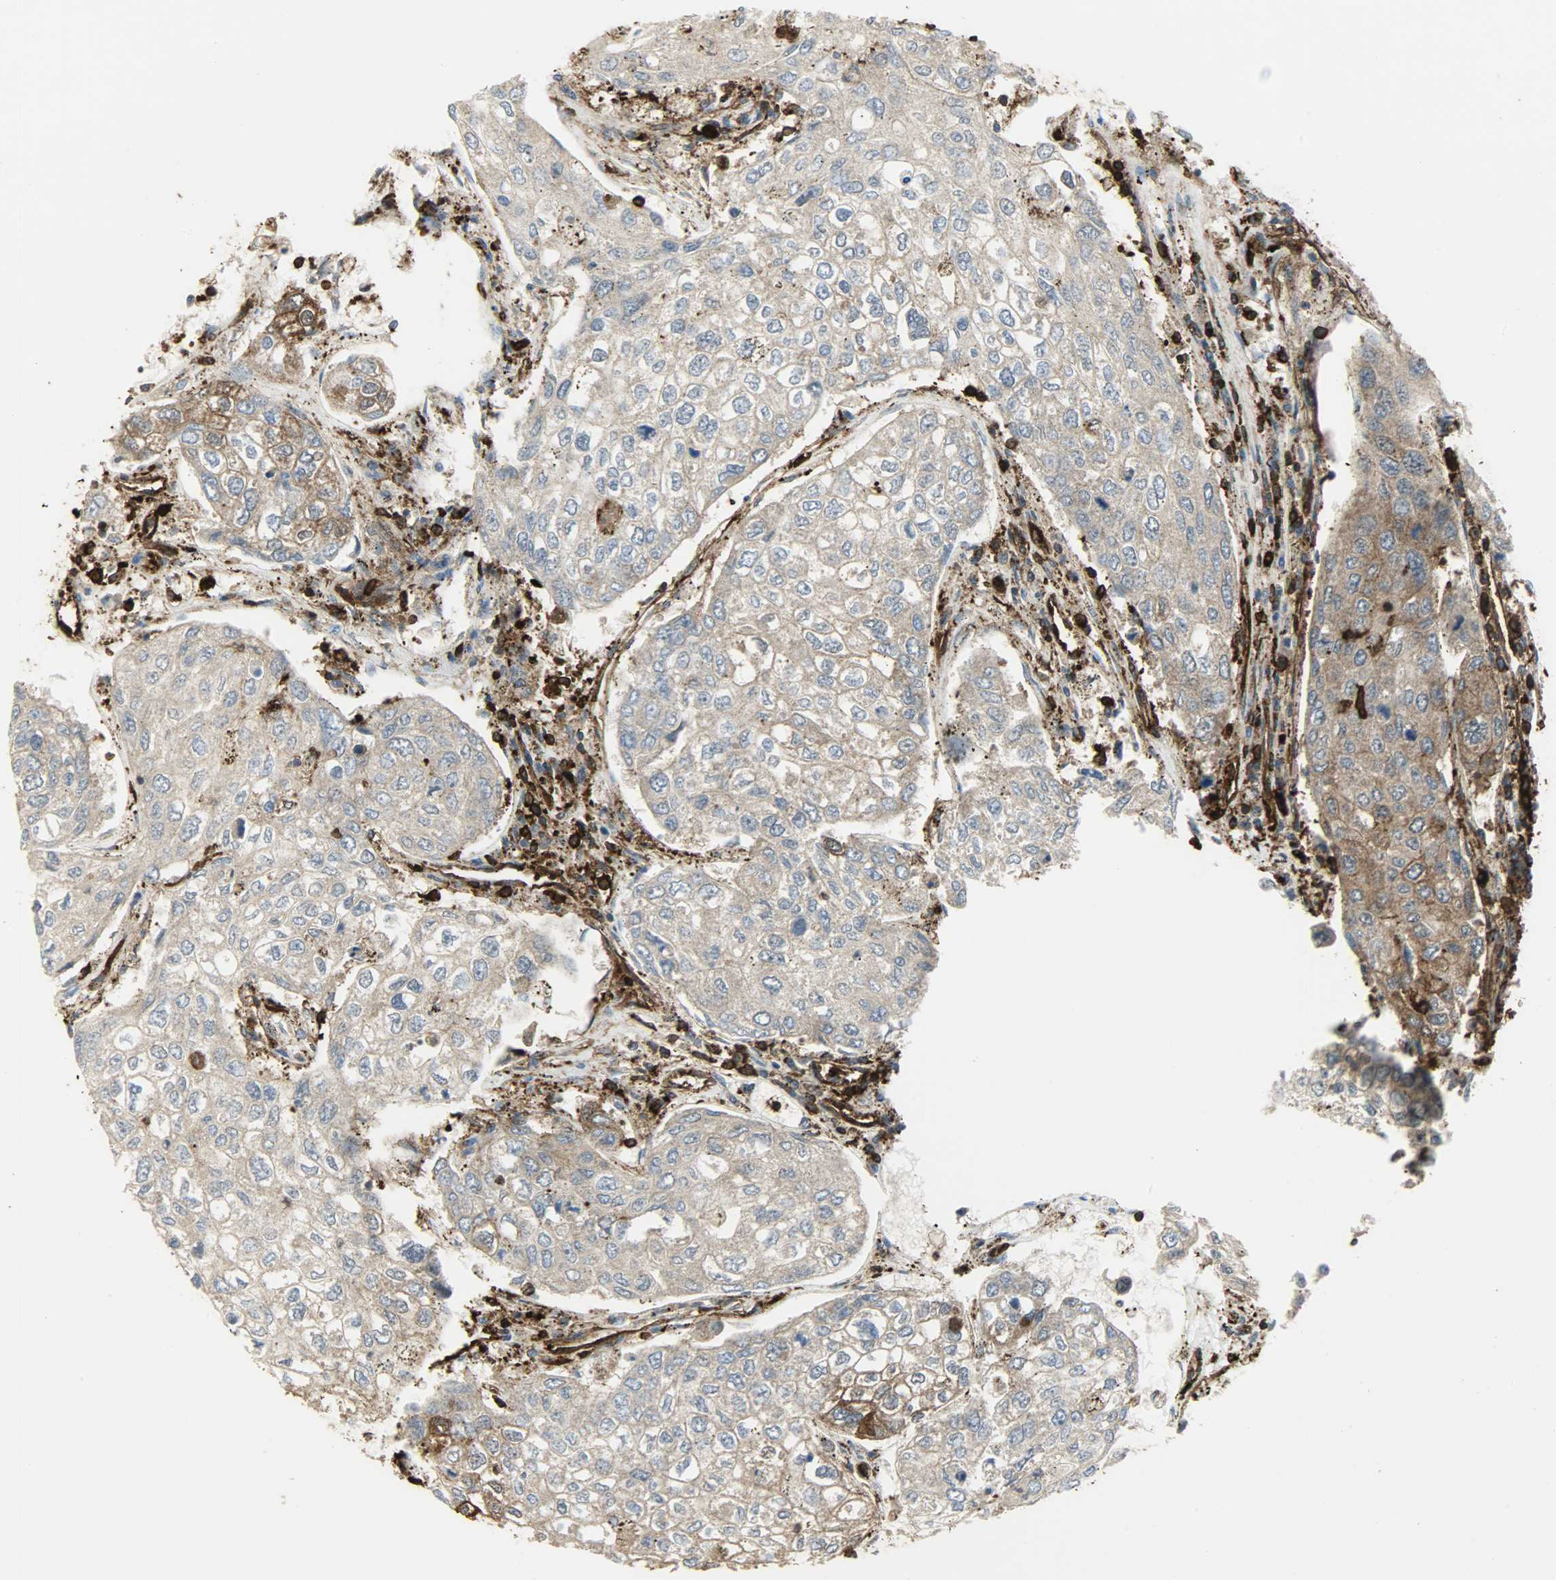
{"staining": {"intensity": "moderate", "quantity": ">75%", "location": "cytoplasmic/membranous"}, "tissue": "urothelial cancer", "cell_type": "Tumor cells", "image_type": "cancer", "snomed": [{"axis": "morphology", "description": "Urothelial carcinoma, High grade"}, {"axis": "topography", "description": "Lymph node"}, {"axis": "topography", "description": "Urinary bladder"}], "caption": "A photomicrograph of human urothelial cancer stained for a protein demonstrates moderate cytoplasmic/membranous brown staining in tumor cells.", "gene": "VASP", "patient": {"sex": "male", "age": 51}}